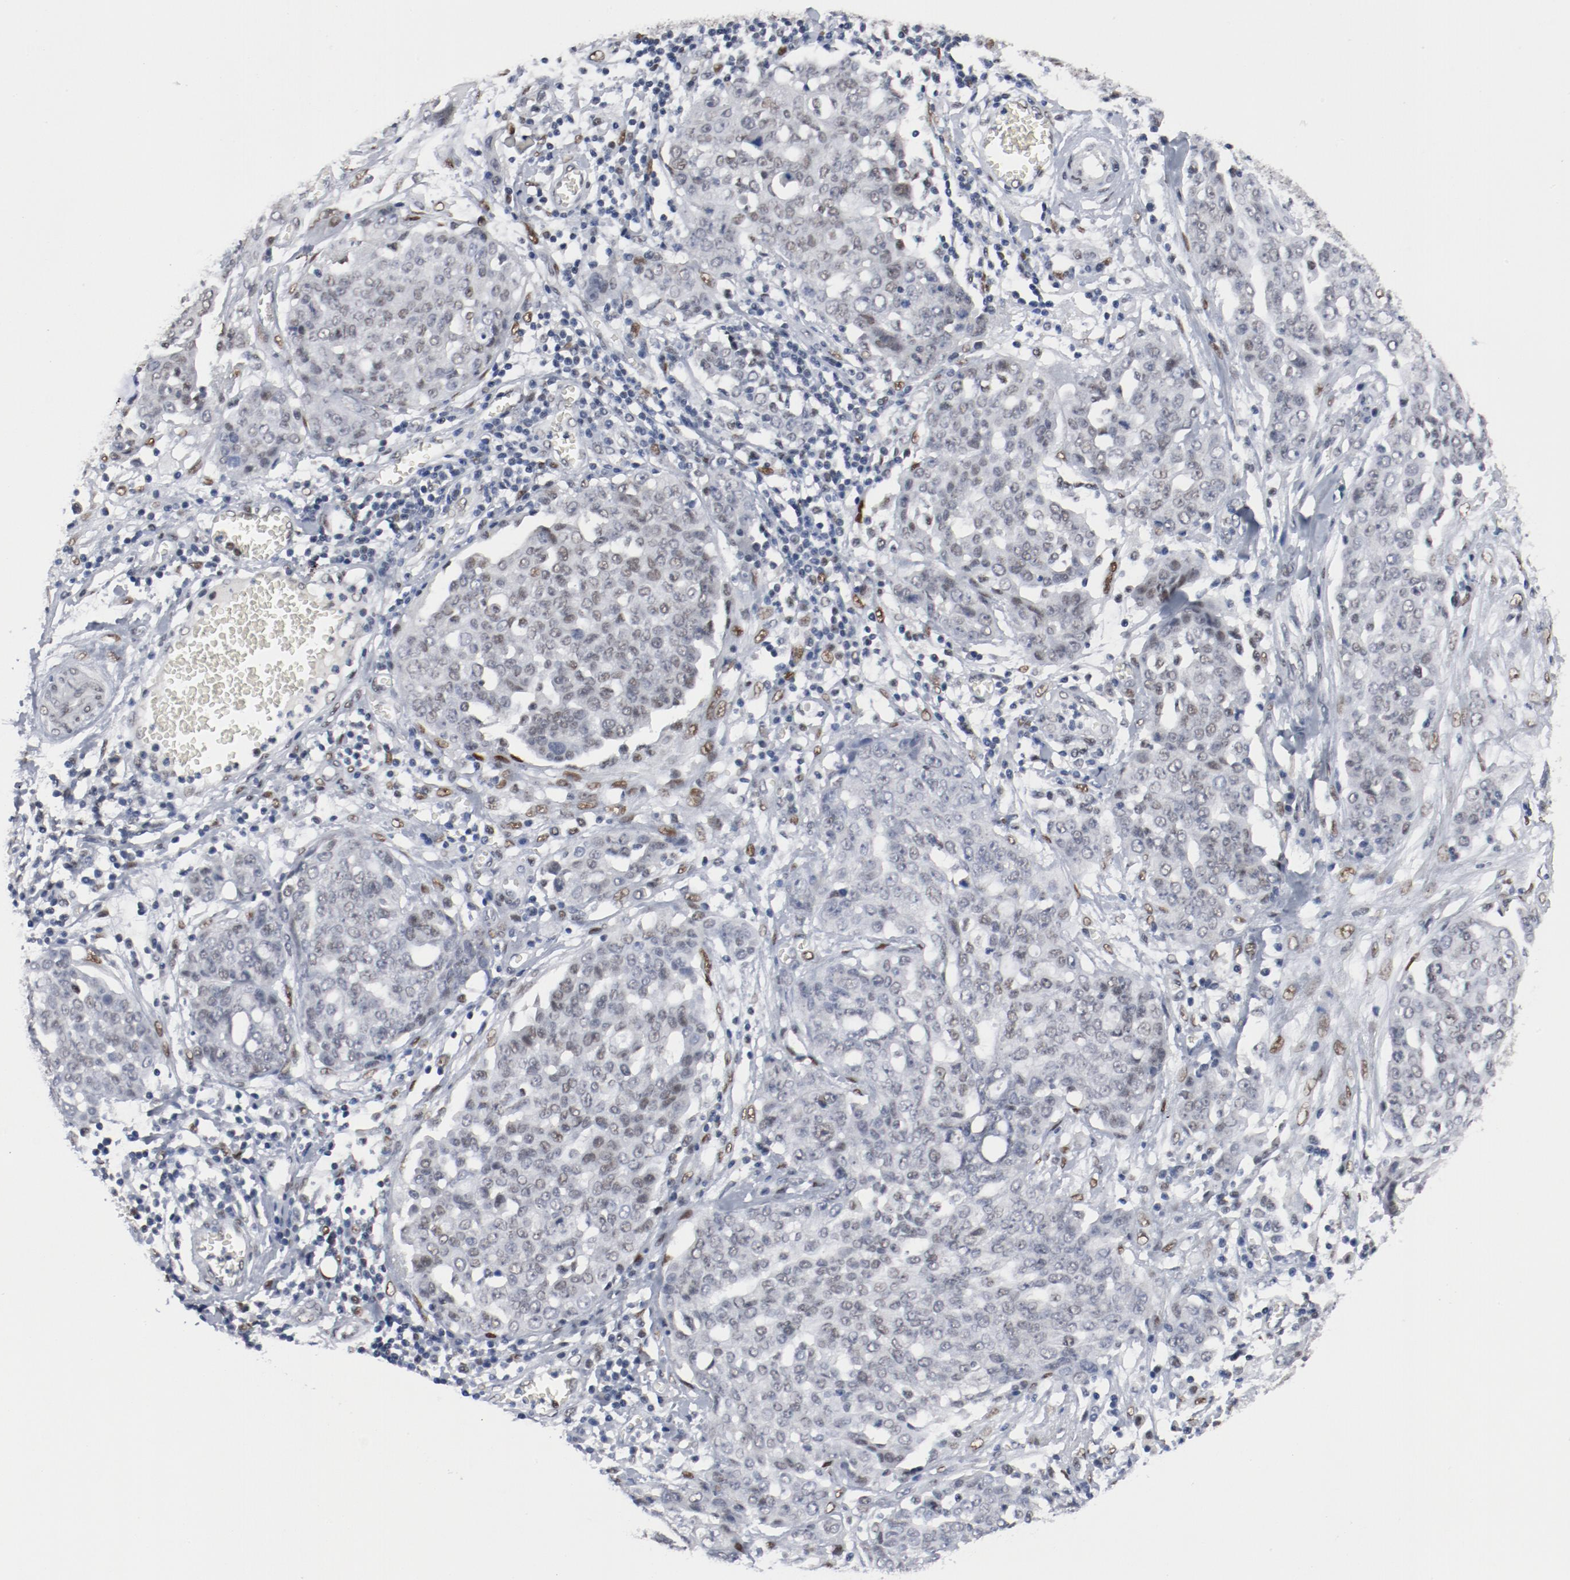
{"staining": {"intensity": "weak", "quantity": "25%-75%", "location": "nuclear"}, "tissue": "ovarian cancer", "cell_type": "Tumor cells", "image_type": "cancer", "snomed": [{"axis": "morphology", "description": "Cystadenocarcinoma, serous, NOS"}, {"axis": "topography", "description": "Soft tissue"}, {"axis": "topography", "description": "Ovary"}], "caption": "Brown immunohistochemical staining in human ovarian cancer (serous cystadenocarcinoma) displays weak nuclear staining in about 25%-75% of tumor cells.", "gene": "ARNT", "patient": {"sex": "female", "age": 57}}